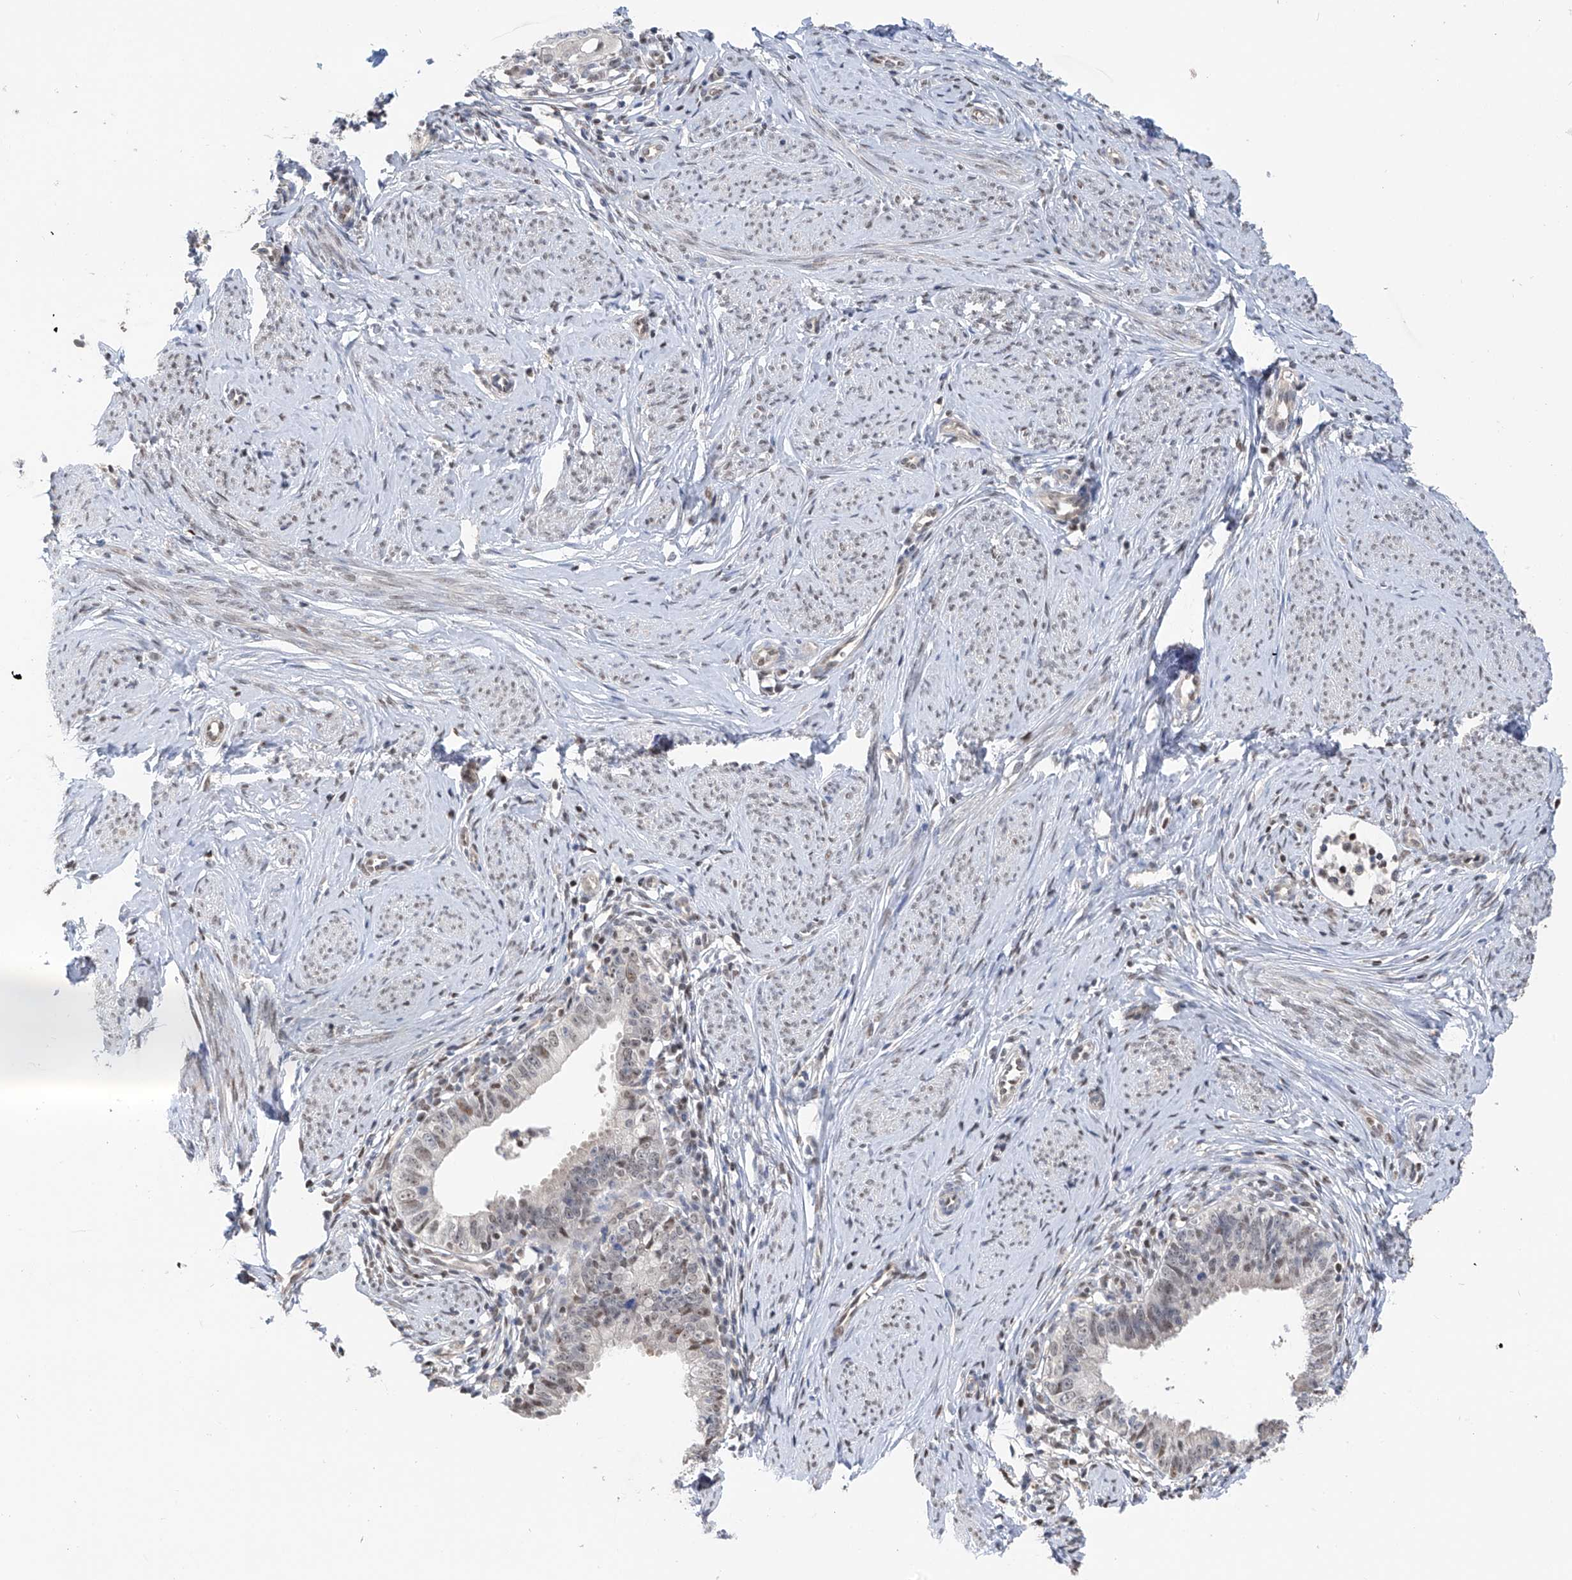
{"staining": {"intensity": "weak", "quantity": "25%-75%", "location": "nuclear"}, "tissue": "cervical cancer", "cell_type": "Tumor cells", "image_type": "cancer", "snomed": [{"axis": "morphology", "description": "Adenocarcinoma, NOS"}, {"axis": "topography", "description": "Cervix"}], "caption": "This image reveals IHC staining of adenocarcinoma (cervical), with low weak nuclear positivity in about 25%-75% of tumor cells.", "gene": "PMM1", "patient": {"sex": "female", "age": 36}}